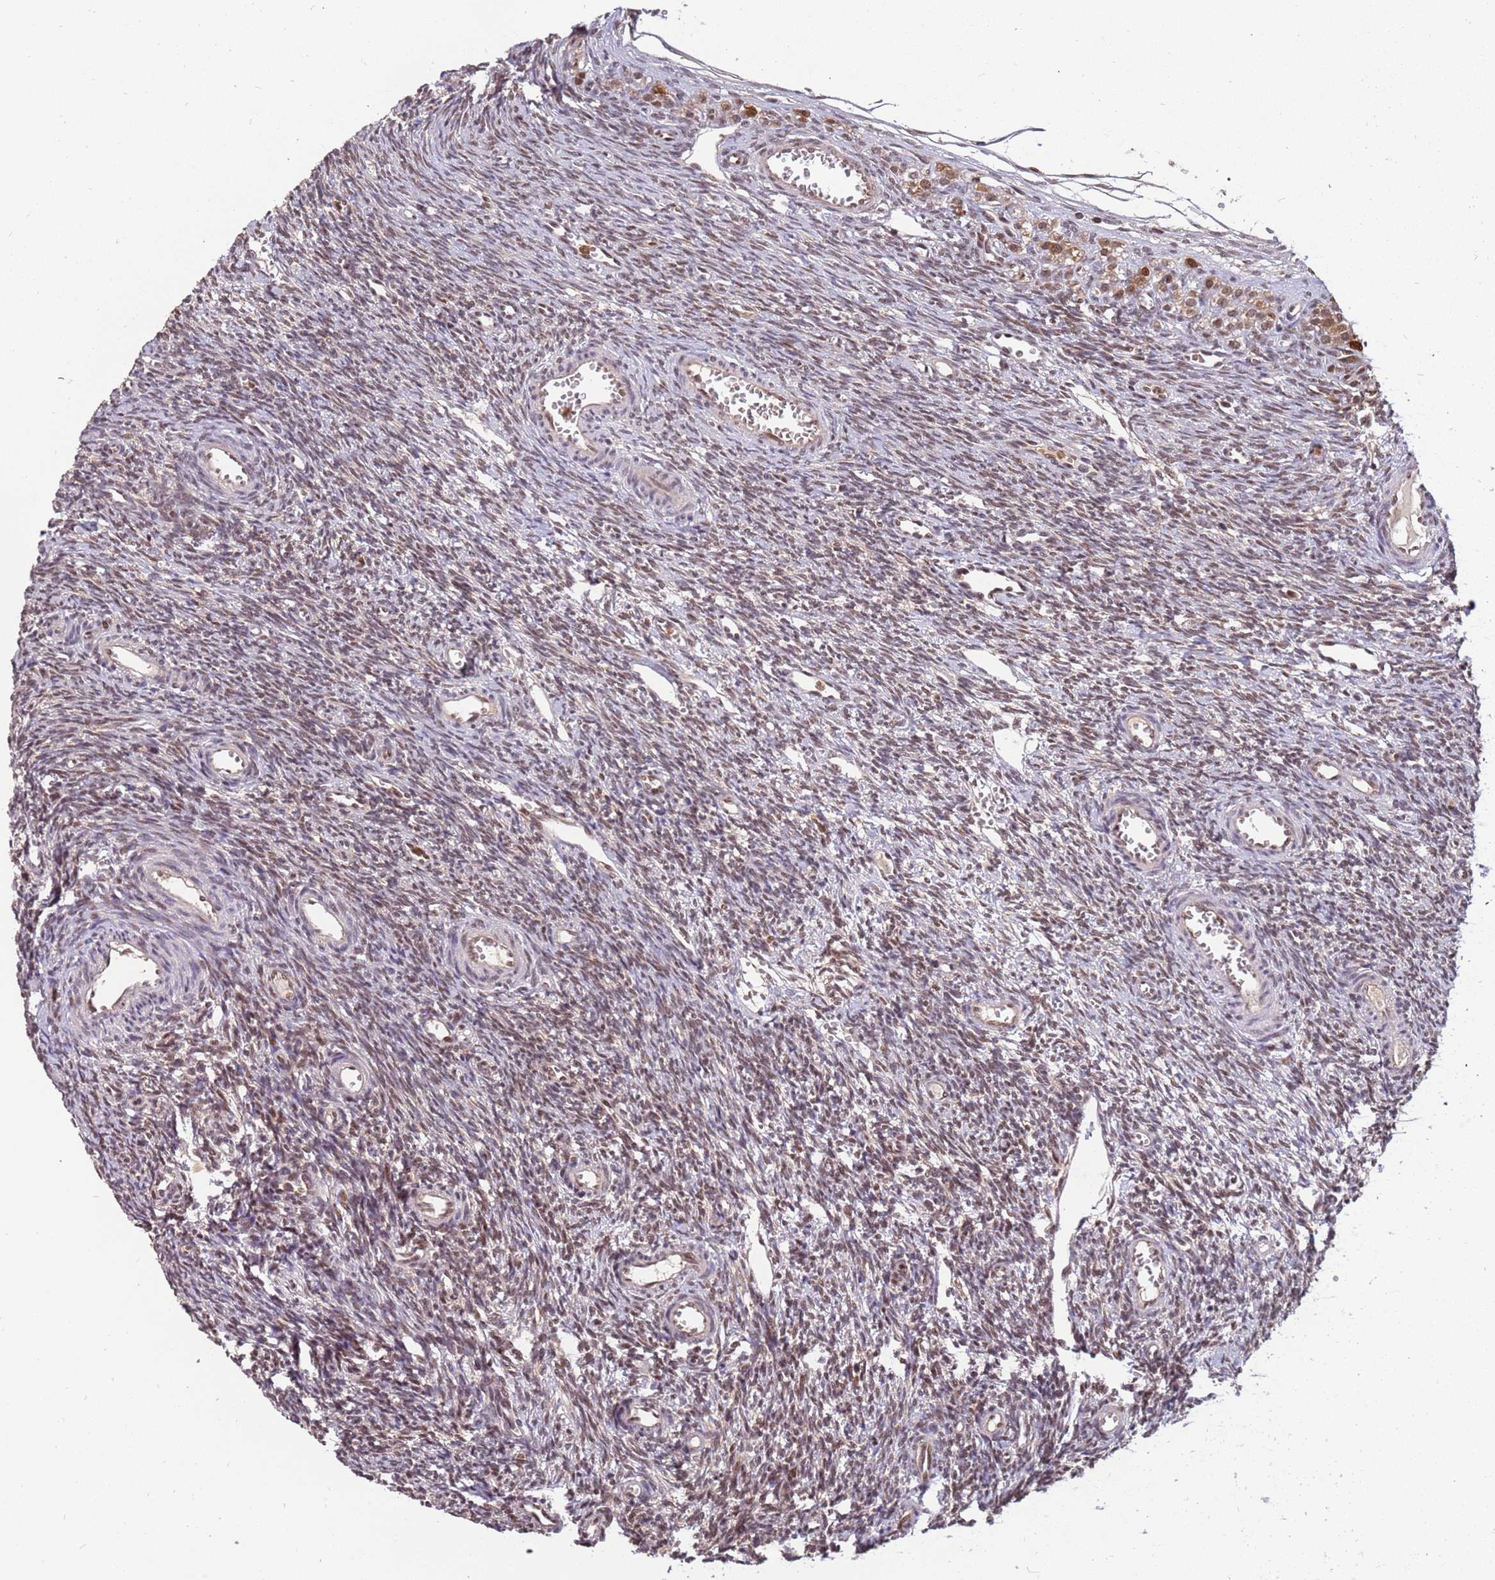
{"staining": {"intensity": "moderate", "quantity": "25%-75%", "location": "nuclear"}, "tissue": "ovary", "cell_type": "Ovarian stroma cells", "image_type": "normal", "snomed": [{"axis": "morphology", "description": "Normal tissue, NOS"}, {"axis": "topography", "description": "Ovary"}], "caption": "Immunohistochemistry (IHC) (DAB) staining of benign ovary demonstrates moderate nuclear protein positivity in approximately 25%-75% of ovarian stroma cells.", "gene": "GBP2", "patient": {"sex": "female", "age": 39}}